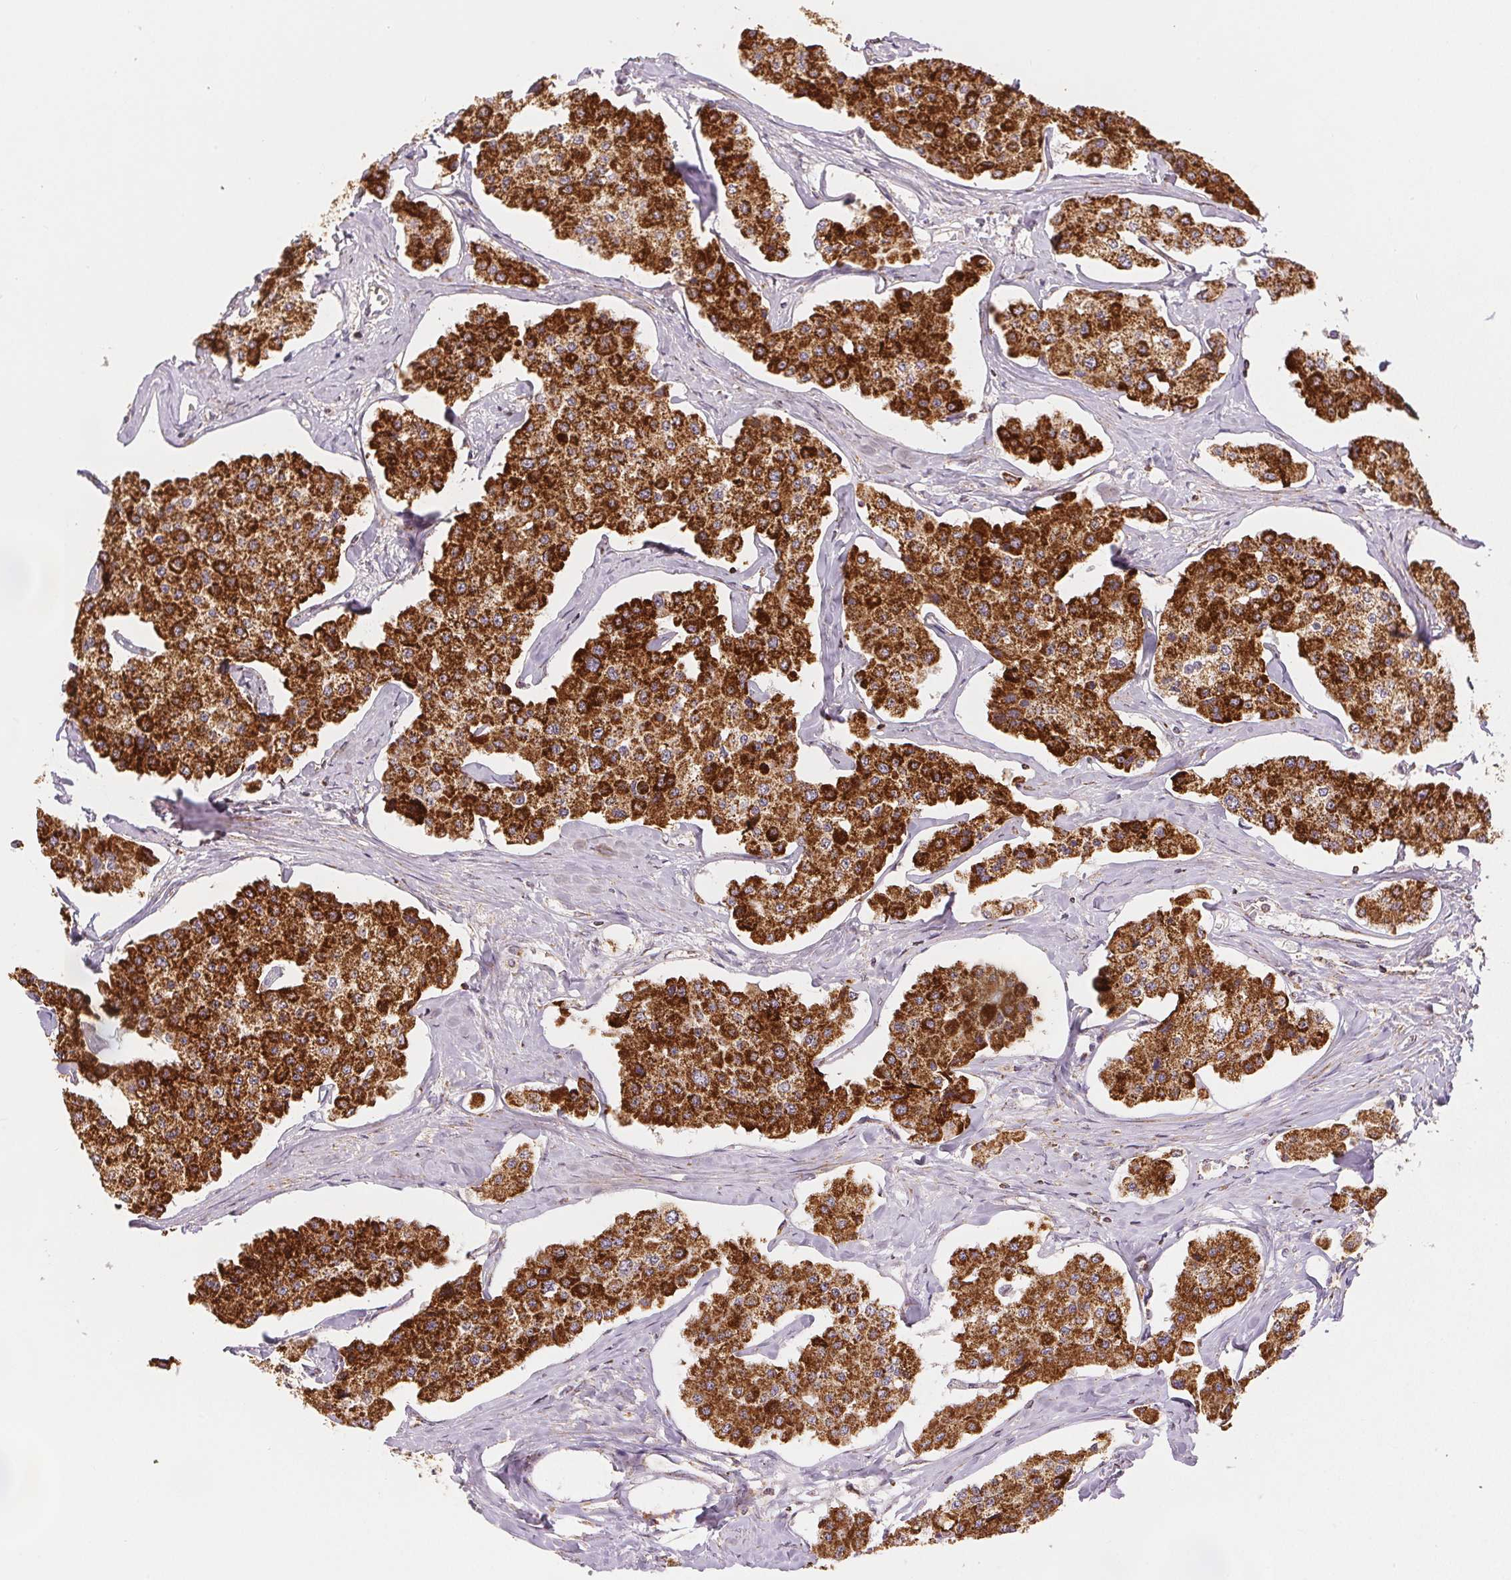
{"staining": {"intensity": "strong", "quantity": ">75%", "location": "cytoplasmic/membranous"}, "tissue": "carcinoid", "cell_type": "Tumor cells", "image_type": "cancer", "snomed": [{"axis": "morphology", "description": "Carcinoid, malignant, NOS"}, {"axis": "topography", "description": "Small intestine"}], "caption": "Tumor cells reveal high levels of strong cytoplasmic/membranous expression in about >75% of cells in human carcinoid.", "gene": "SDHB", "patient": {"sex": "female", "age": 65}}